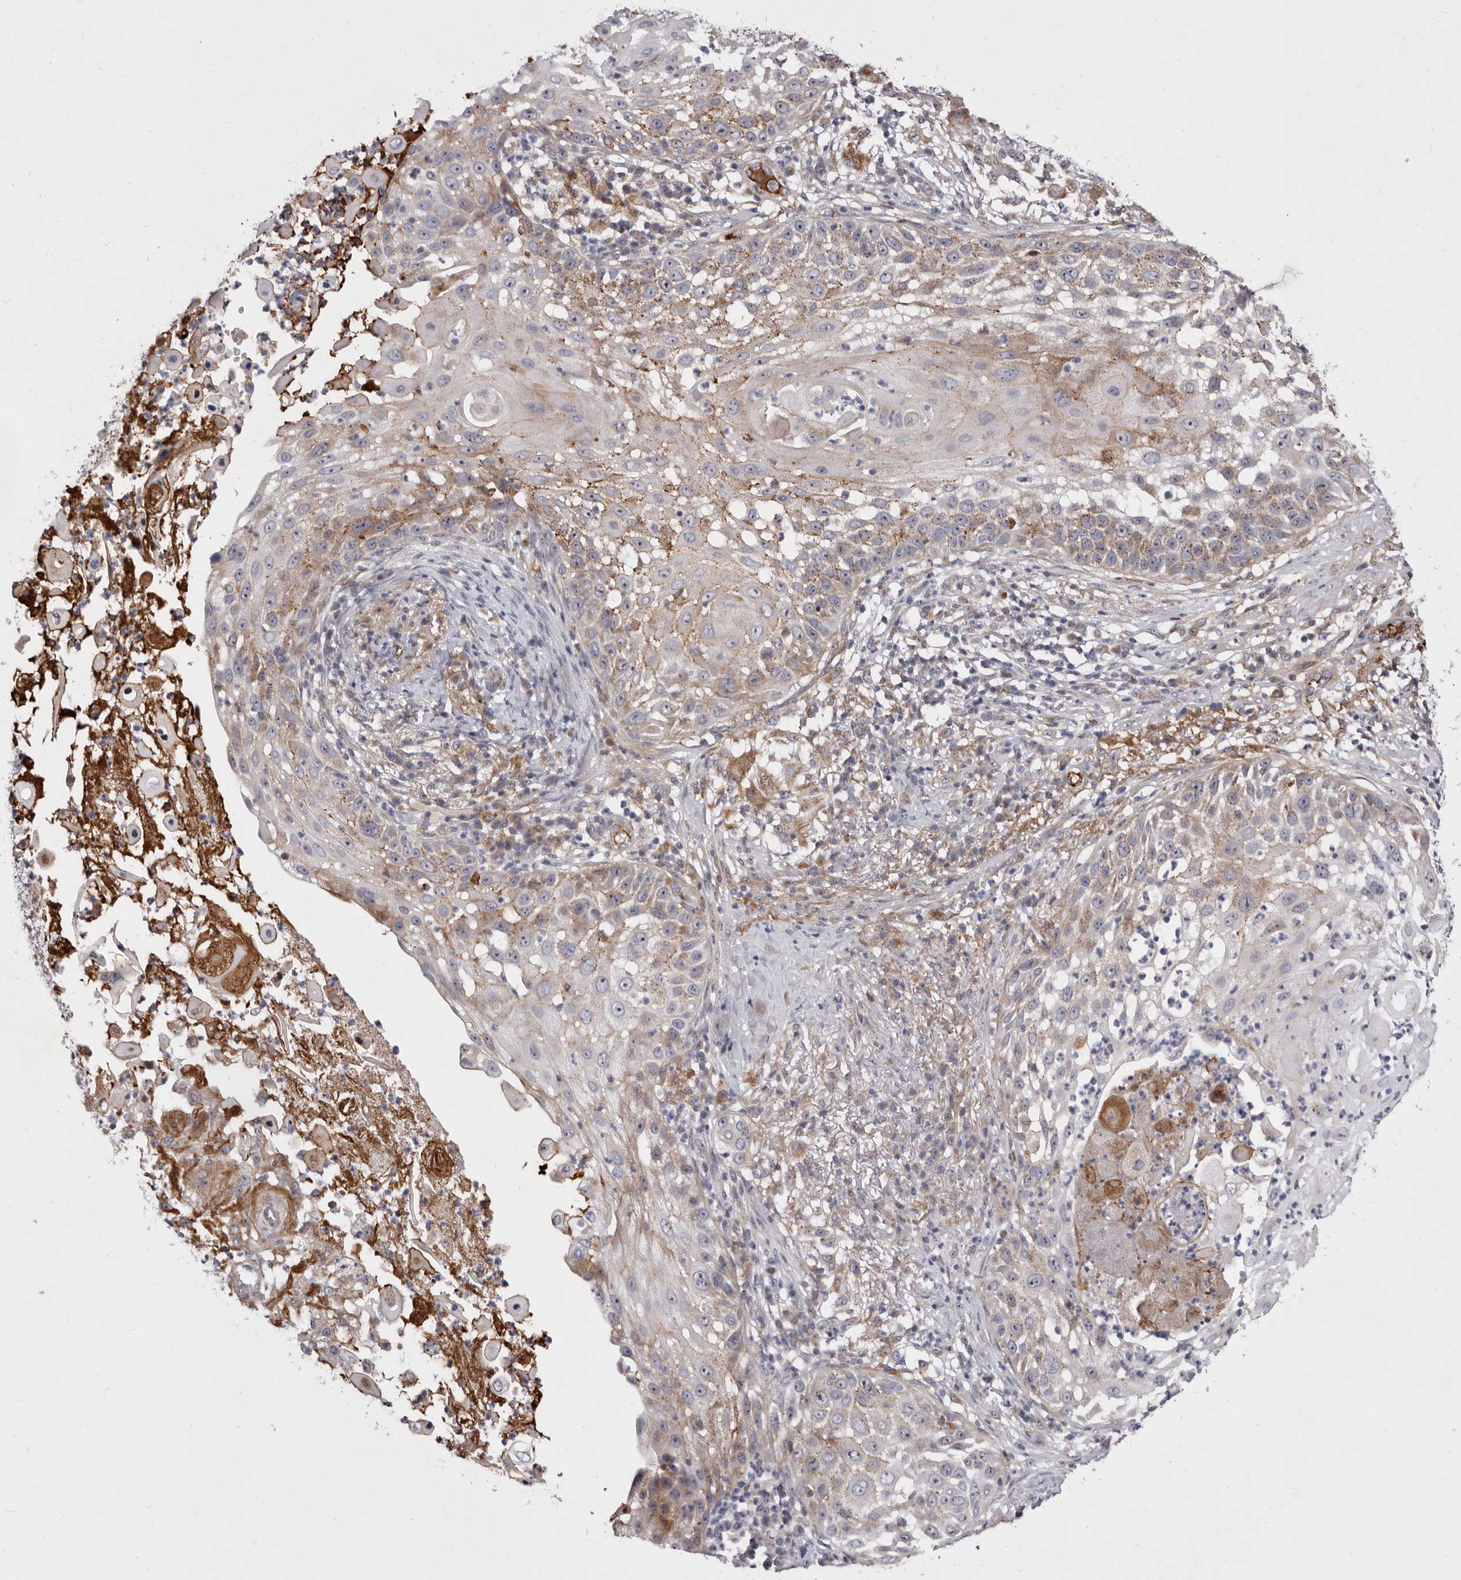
{"staining": {"intensity": "moderate", "quantity": "25%-75%", "location": "cytoplasmic/membranous"}, "tissue": "skin cancer", "cell_type": "Tumor cells", "image_type": "cancer", "snomed": [{"axis": "morphology", "description": "Squamous cell carcinoma, NOS"}, {"axis": "topography", "description": "Skin"}], "caption": "This is an image of IHC staining of skin cancer, which shows moderate staining in the cytoplasmic/membranous of tumor cells.", "gene": "NUBPL", "patient": {"sex": "female", "age": 44}}